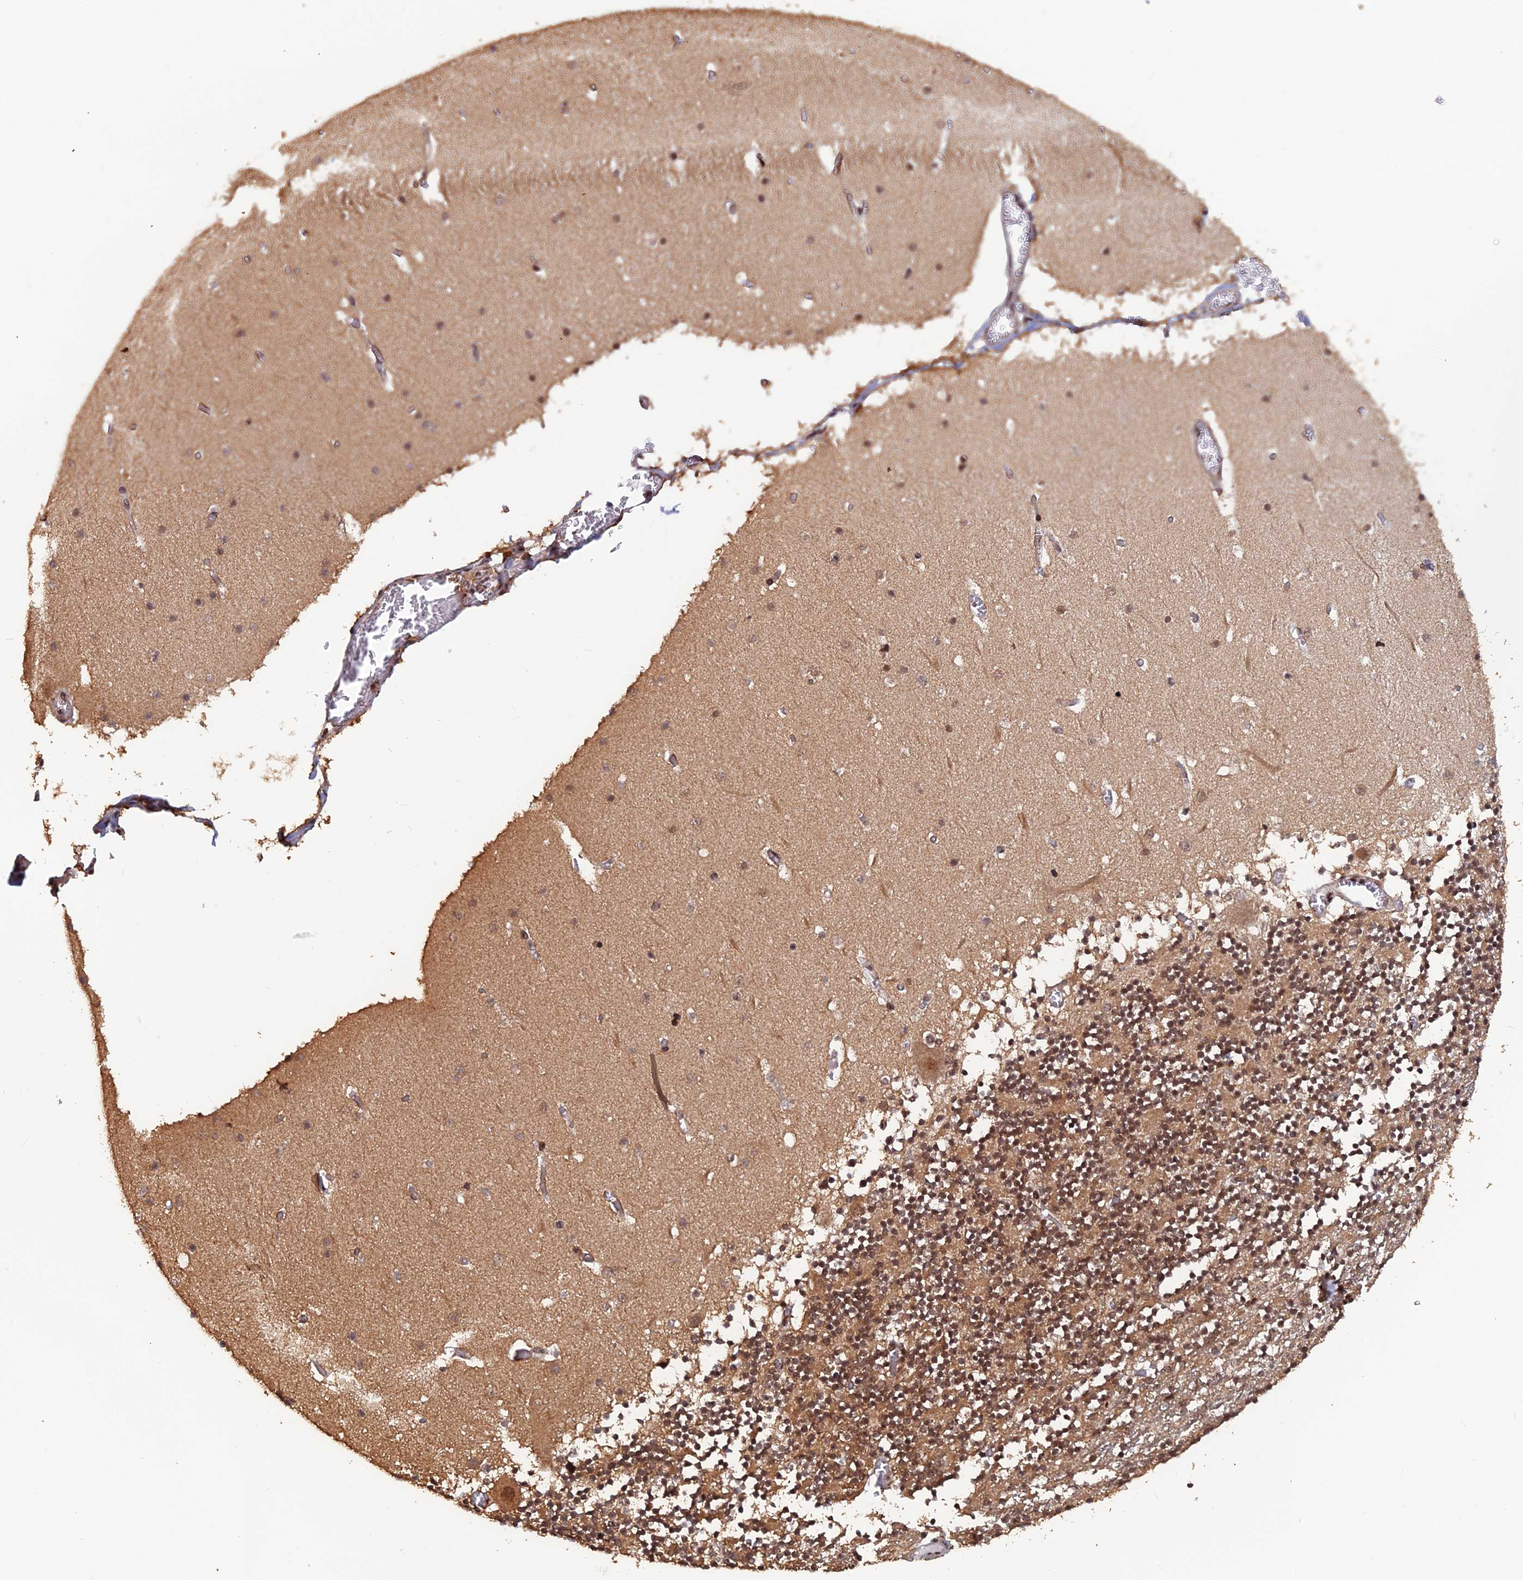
{"staining": {"intensity": "moderate", "quantity": ">75%", "location": "cytoplasmic/membranous"}, "tissue": "cerebellum", "cell_type": "Cells in granular layer", "image_type": "normal", "snomed": [{"axis": "morphology", "description": "Normal tissue, NOS"}, {"axis": "topography", "description": "Cerebellum"}], "caption": "Cerebellum stained for a protein (brown) demonstrates moderate cytoplasmic/membranous positive expression in approximately >75% of cells in granular layer.", "gene": "FAM53C", "patient": {"sex": "female", "age": 28}}